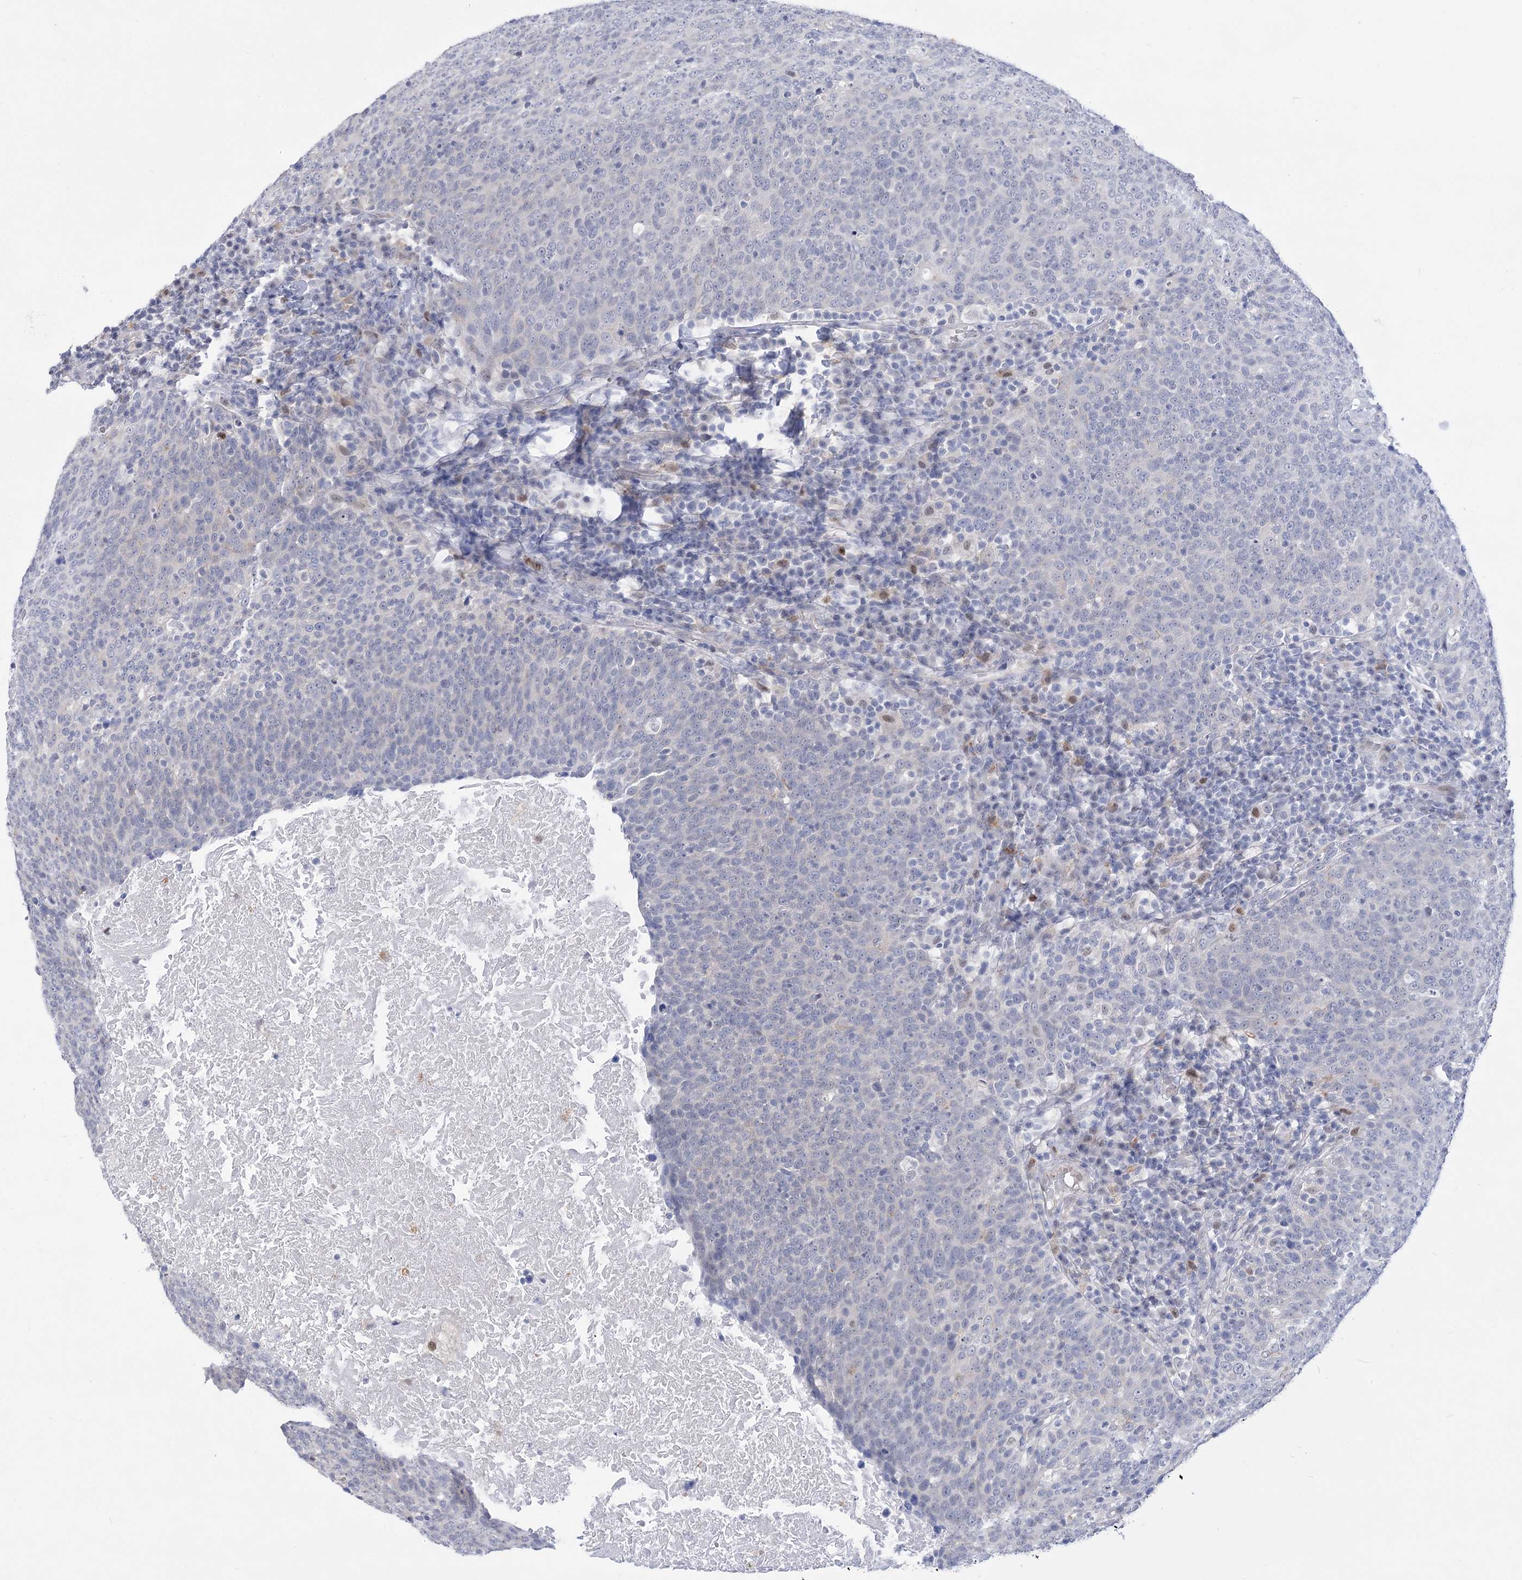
{"staining": {"intensity": "negative", "quantity": "none", "location": "none"}, "tissue": "head and neck cancer", "cell_type": "Tumor cells", "image_type": "cancer", "snomed": [{"axis": "morphology", "description": "Squamous cell carcinoma, NOS"}, {"axis": "morphology", "description": "Squamous cell carcinoma, metastatic, NOS"}, {"axis": "topography", "description": "Lymph node"}, {"axis": "topography", "description": "Head-Neck"}], "caption": "DAB immunohistochemical staining of metastatic squamous cell carcinoma (head and neck) exhibits no significant staining in tumor cells.", "gene": "SIAE", "patient": {"sex": "male", "age": 62}}